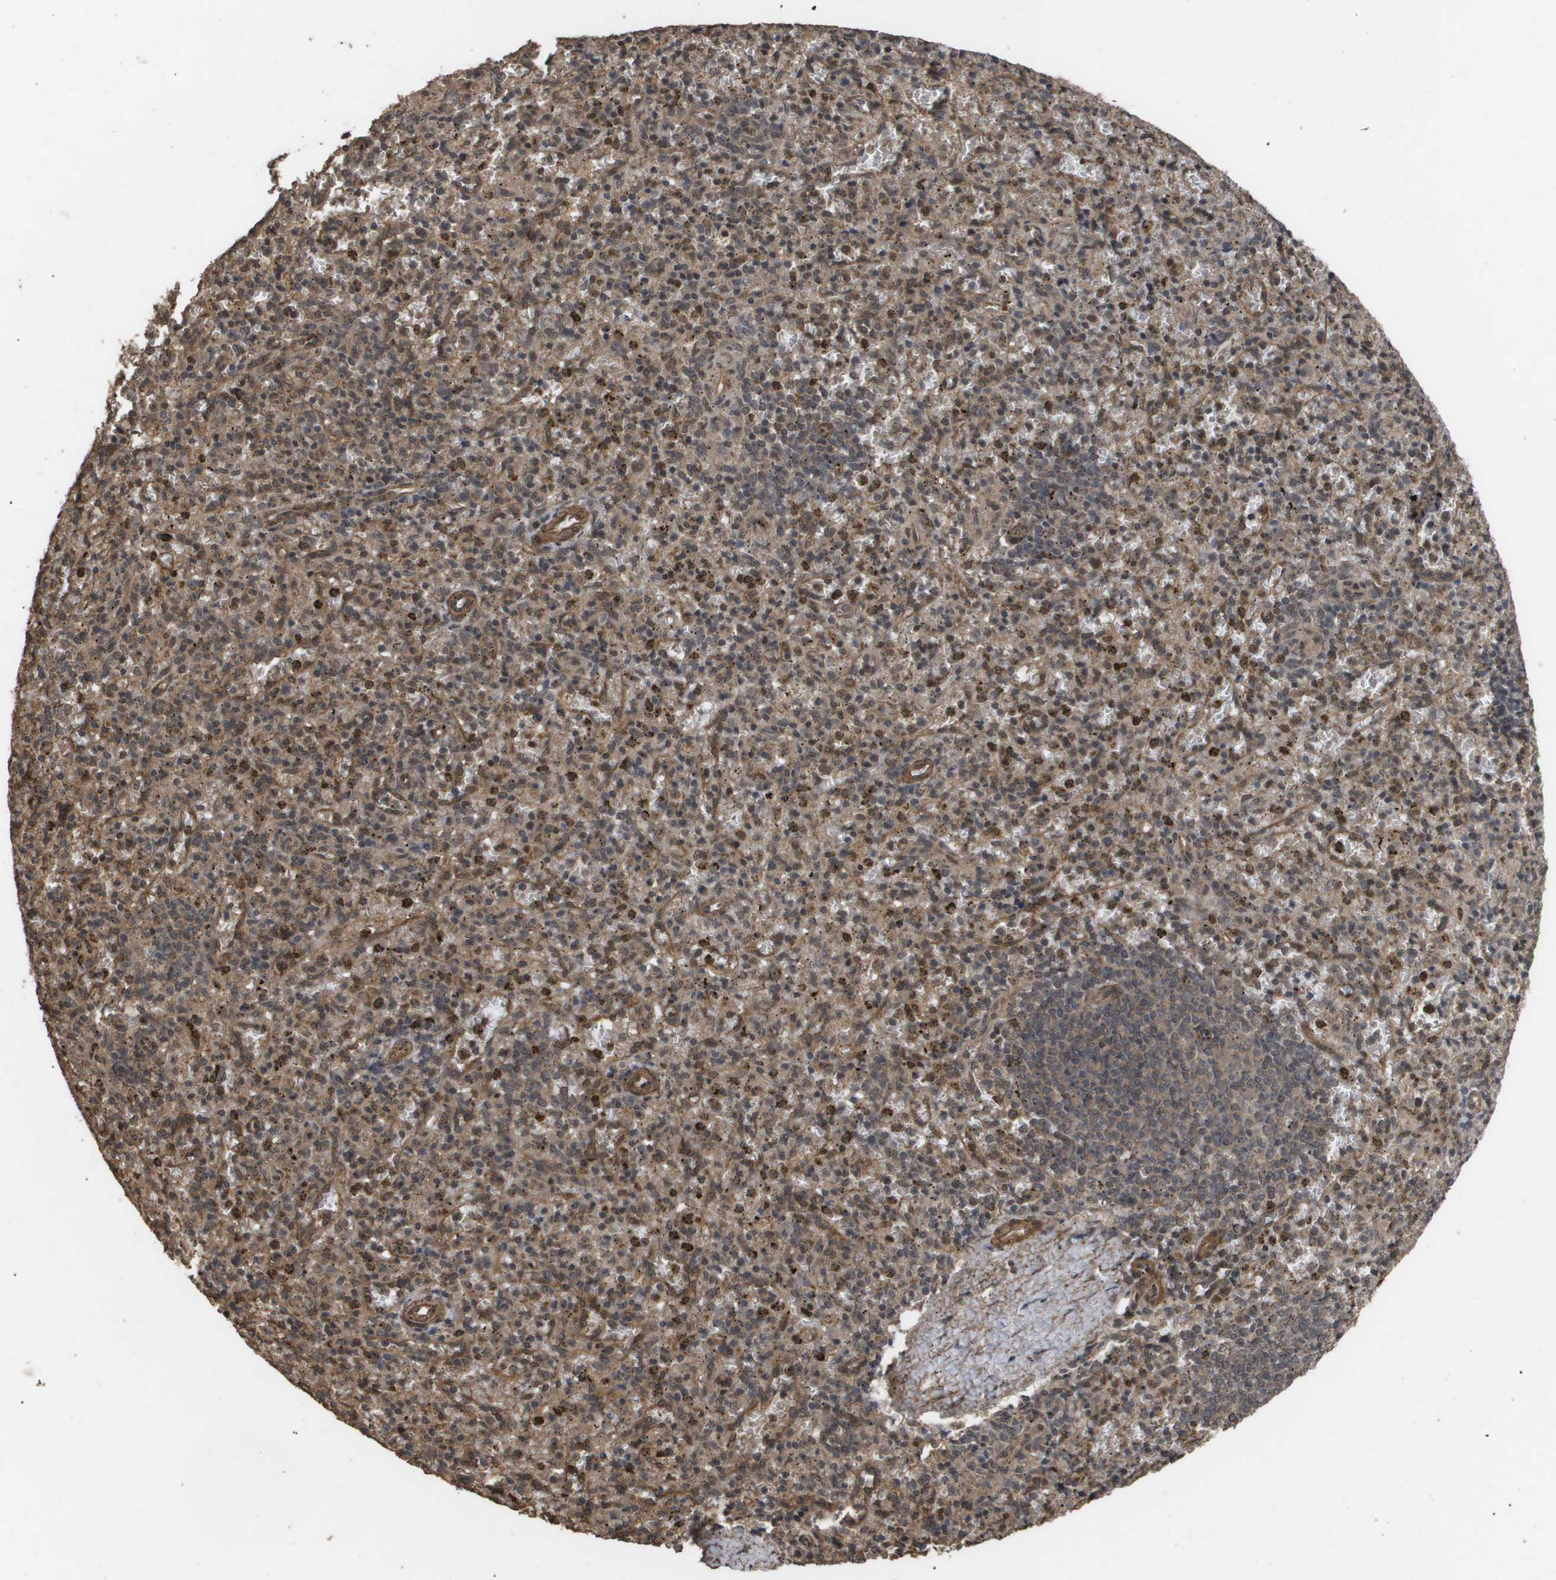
{"staining": {"intensity": "moderate", "quantity": ">75%", "location": "cytoplasmic/membranous"}, "tissue": "spleen", "cell_type": "Cells in red pulp", "image_type": "normal", "snomed": [{"axis": "morphology", "description": "Normal tissue, NOS"}, {"axis": "topography", "description": "Spleen"}], "caption": "Immunohistochemical staining of normal human spleen exhibits >75% levels of moderate cytoplasmic/membranous protein positivity in about >75% of cells in red pulp.", "gene": "CUL5", "patient": {"sex": "male", "age": 72}}